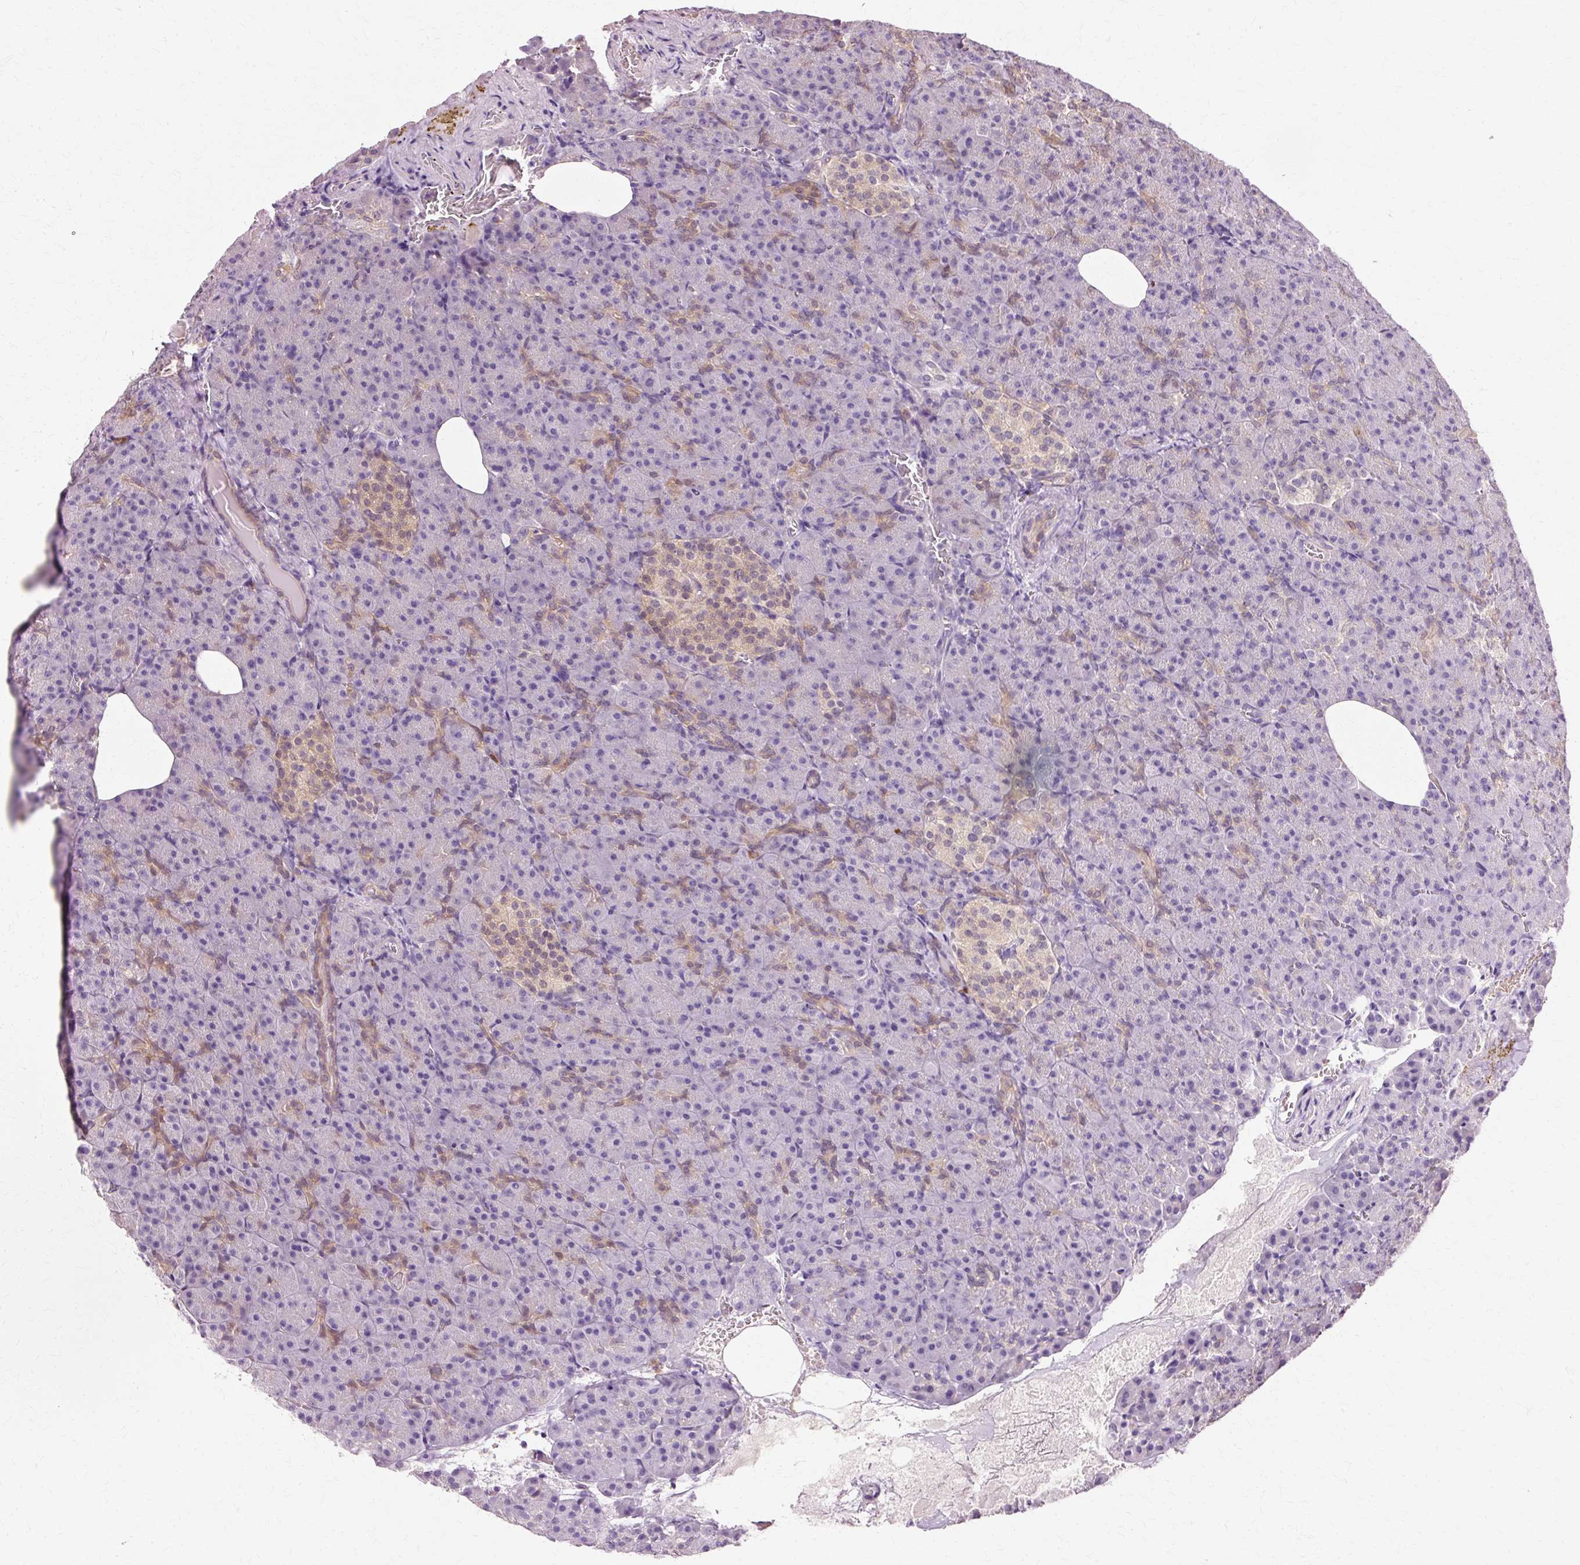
{"staining": {"intensity": "weak", "quantity": "<25%", "location": "cytoplasmic/membranous"}, "tissue": "pancreas", "cell_type": "Exocrine glandular cells", "image_type": "normal", "snomed": [{"axis": "morphology", "description": "Normal tissue, NOS"}, {"axis": "topography", "description": "Pancreas"}], "caption": "A high-resolution image shows immunohistochemistry staining of benign pancreas, which displays no significant expression in exocrine glandular cells.", "gene": "VN1R2", "patient": {"sex": "female", "age": 74}}